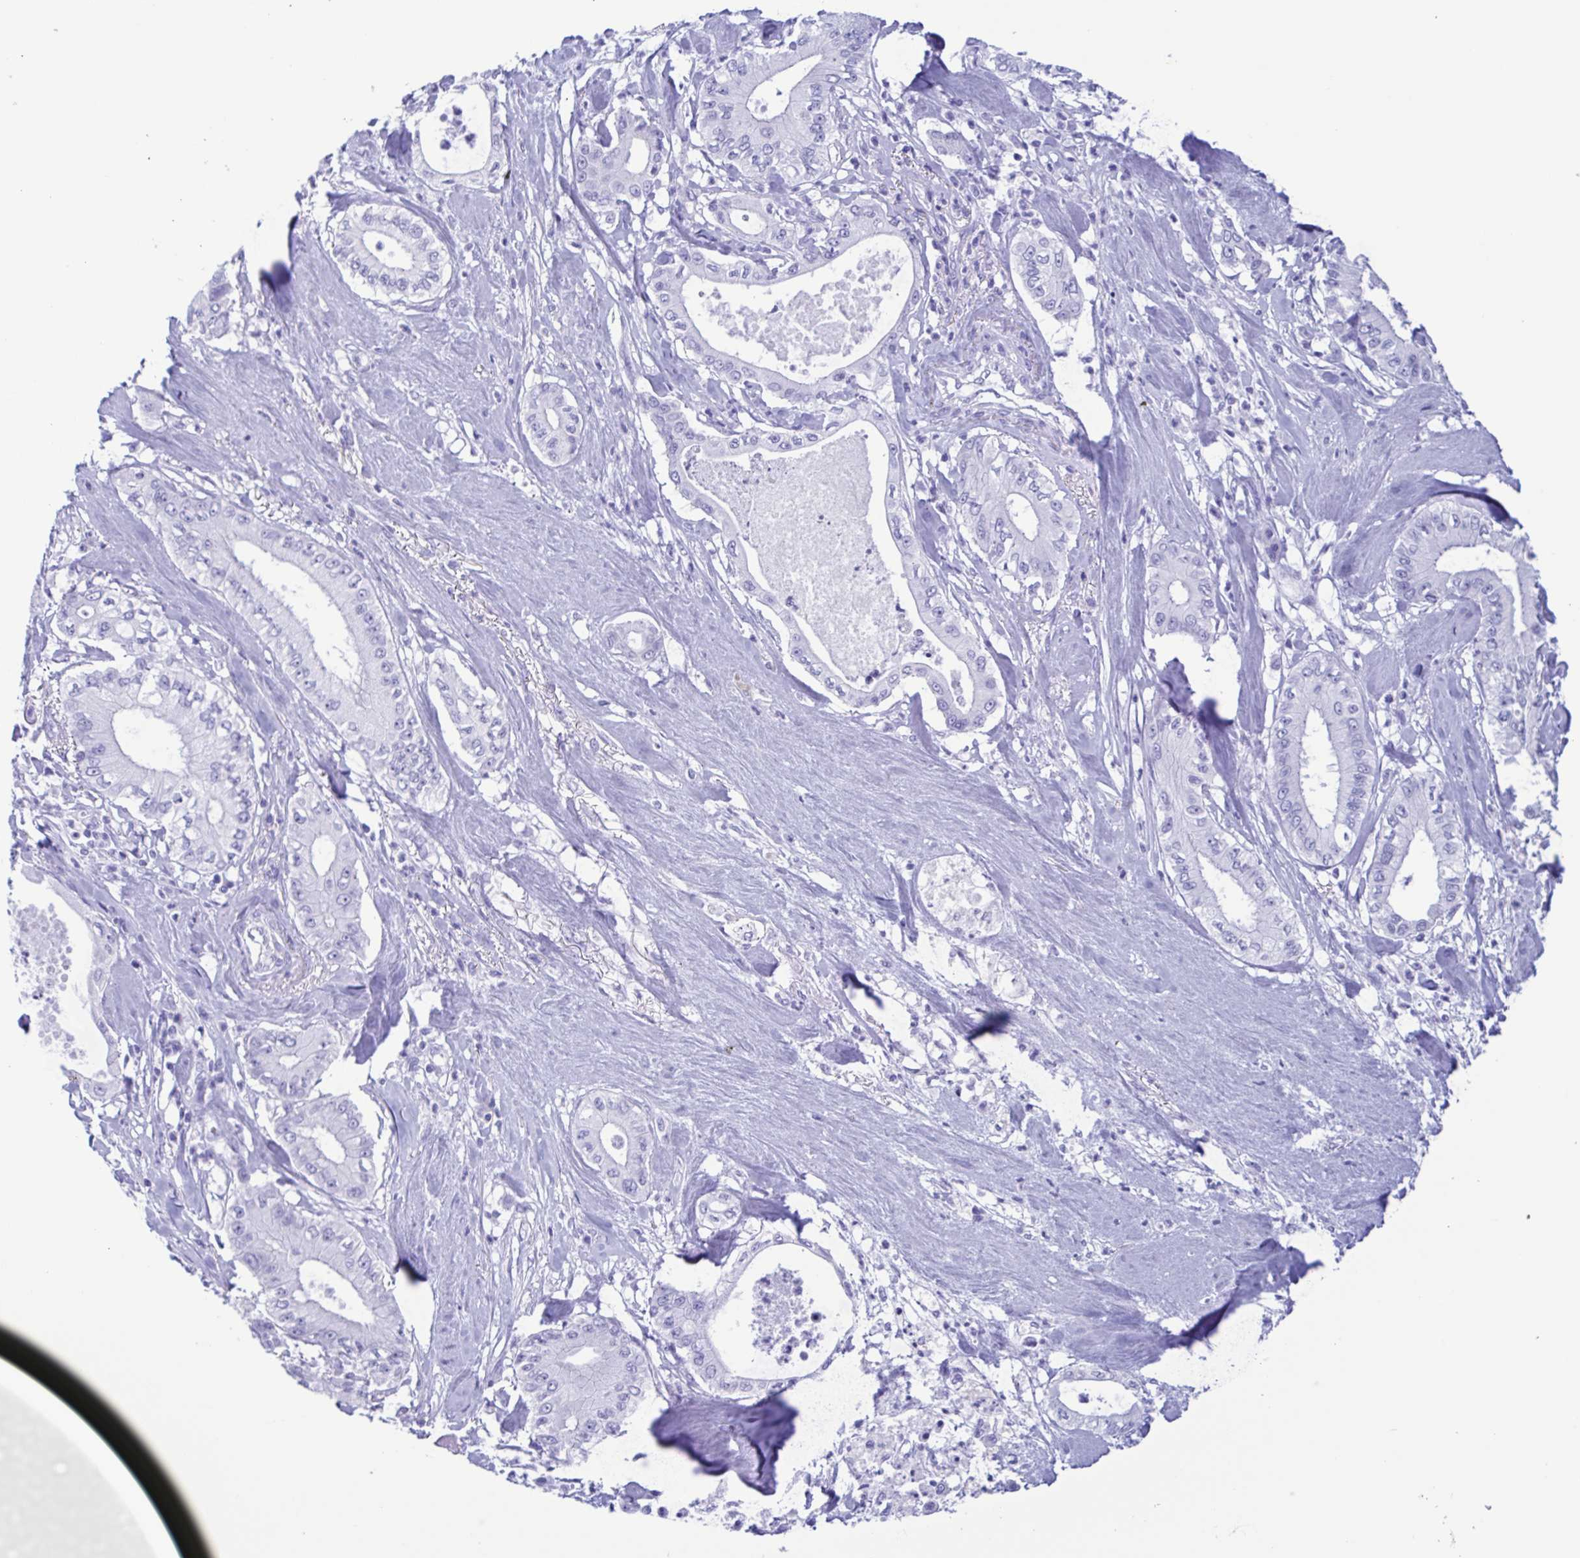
{"staining": {"intensity": "negative", "quantity": "none", "location": "none"}, "tissue": "pancreatic cancer", "cell_type": "Tumor cells", "image_type": "cancer", "snomed": [{"axis": "morphology", "description": "Adenocarcinoma, NOS"}, {"axis": "topography", "description": "Pancreas"}], "caption": "High power microscopy histopathology image of an immunohistochemistry histopathology image of adenocarcinoma (pancreatic), revealing no significant positivity in tumor cells.", "gene": "TSPY2", "patient": {"sex": "male", "age": 71}}